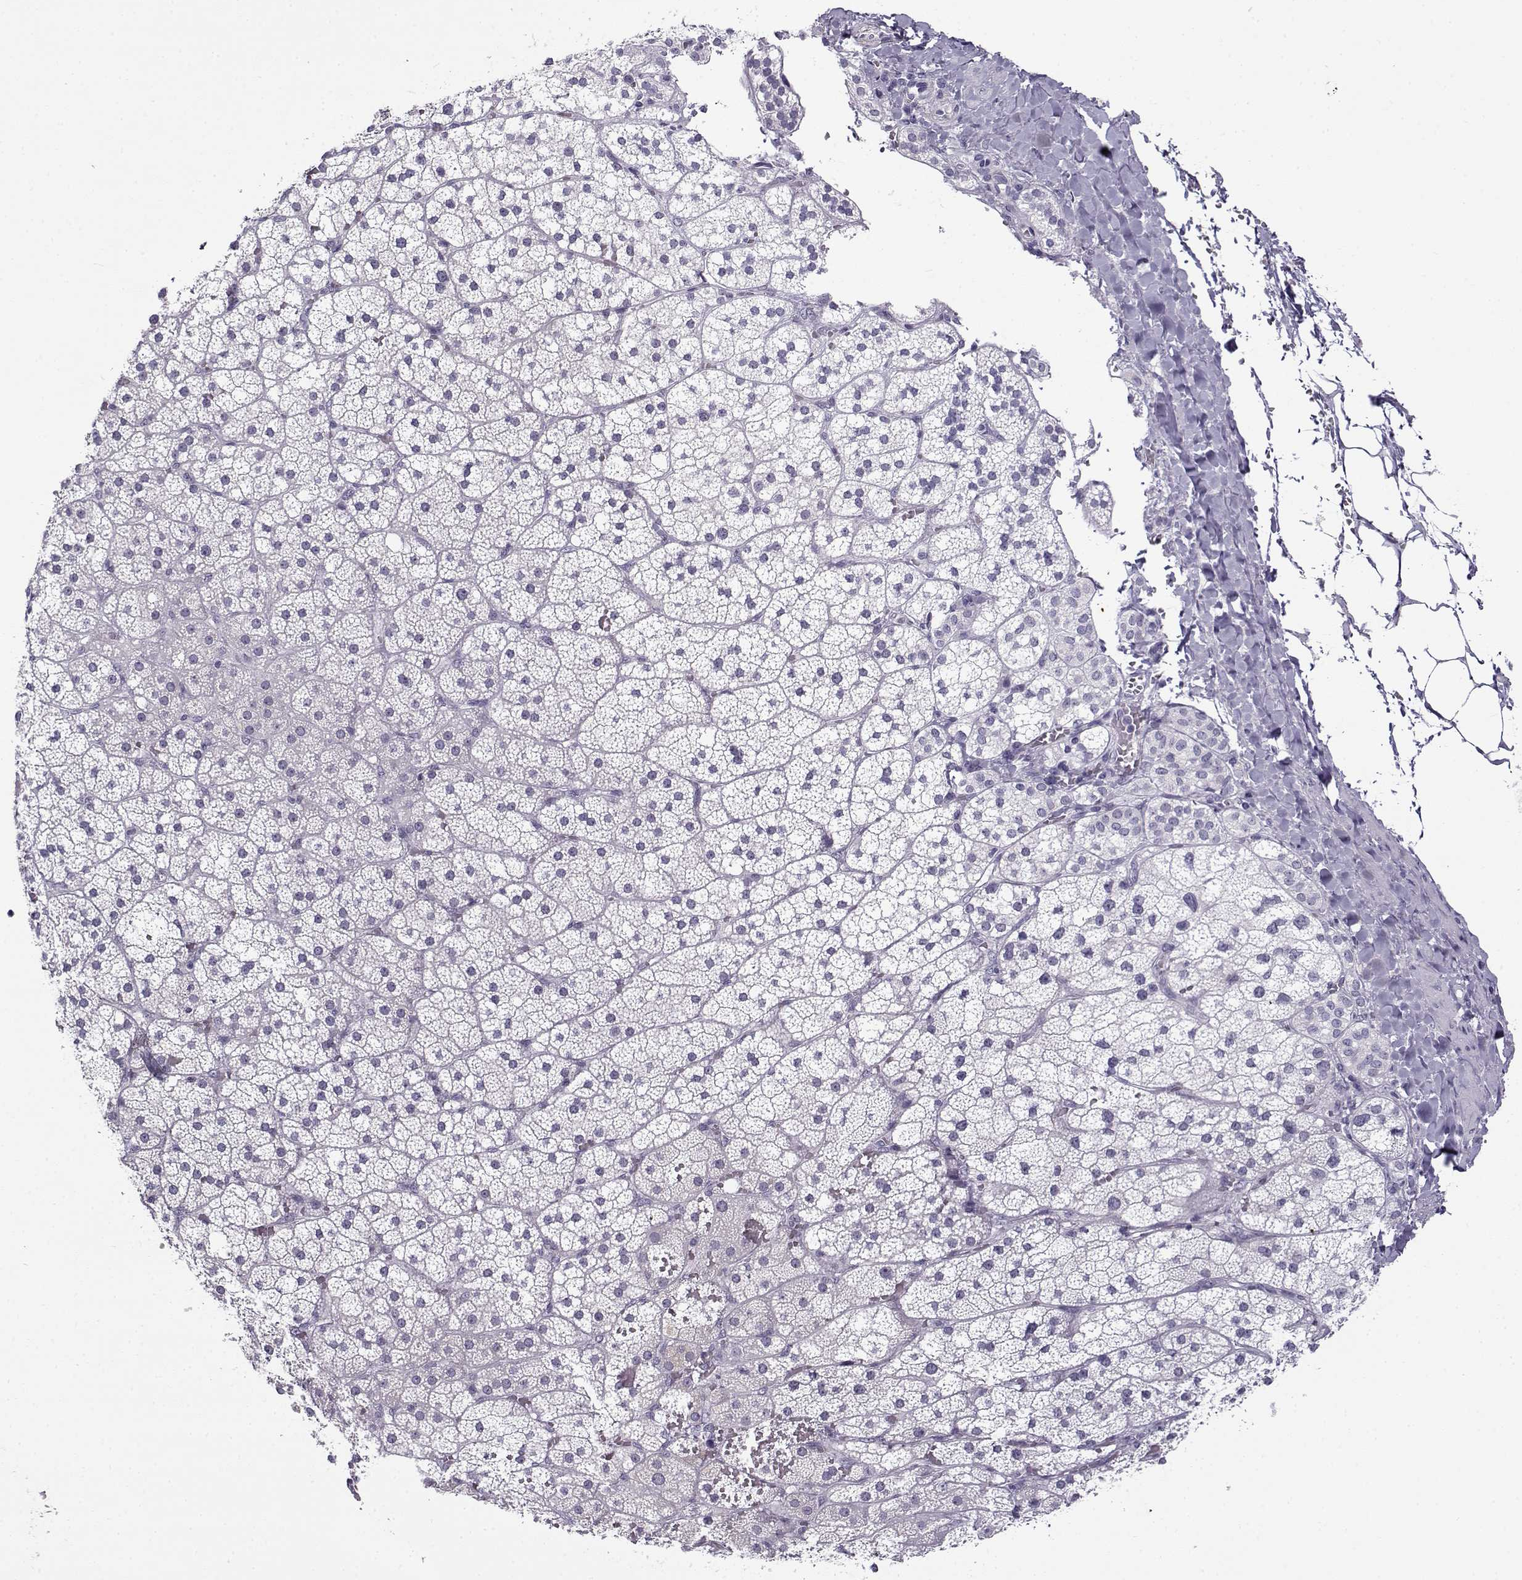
{"staining": {"intensity": "negative", "quantity": "none", "location": "none"}, "tissue": "adrenal gland", "cell_type": "Glandular cells", "image_type": "normal", "snomed": [{"axis": "morphology", "description": "Normal tissue, NOS"}, {"axis": "topography", "description": "Adrenal gland"}], "caption": "High power microscopy micrograph of an immunohistochemistry (IHC) image of normal adrenal gland, revealing no significant positivity in glandular cells.", "gene": "TEX55", "patient": {"sex": "male", "age": 53}}